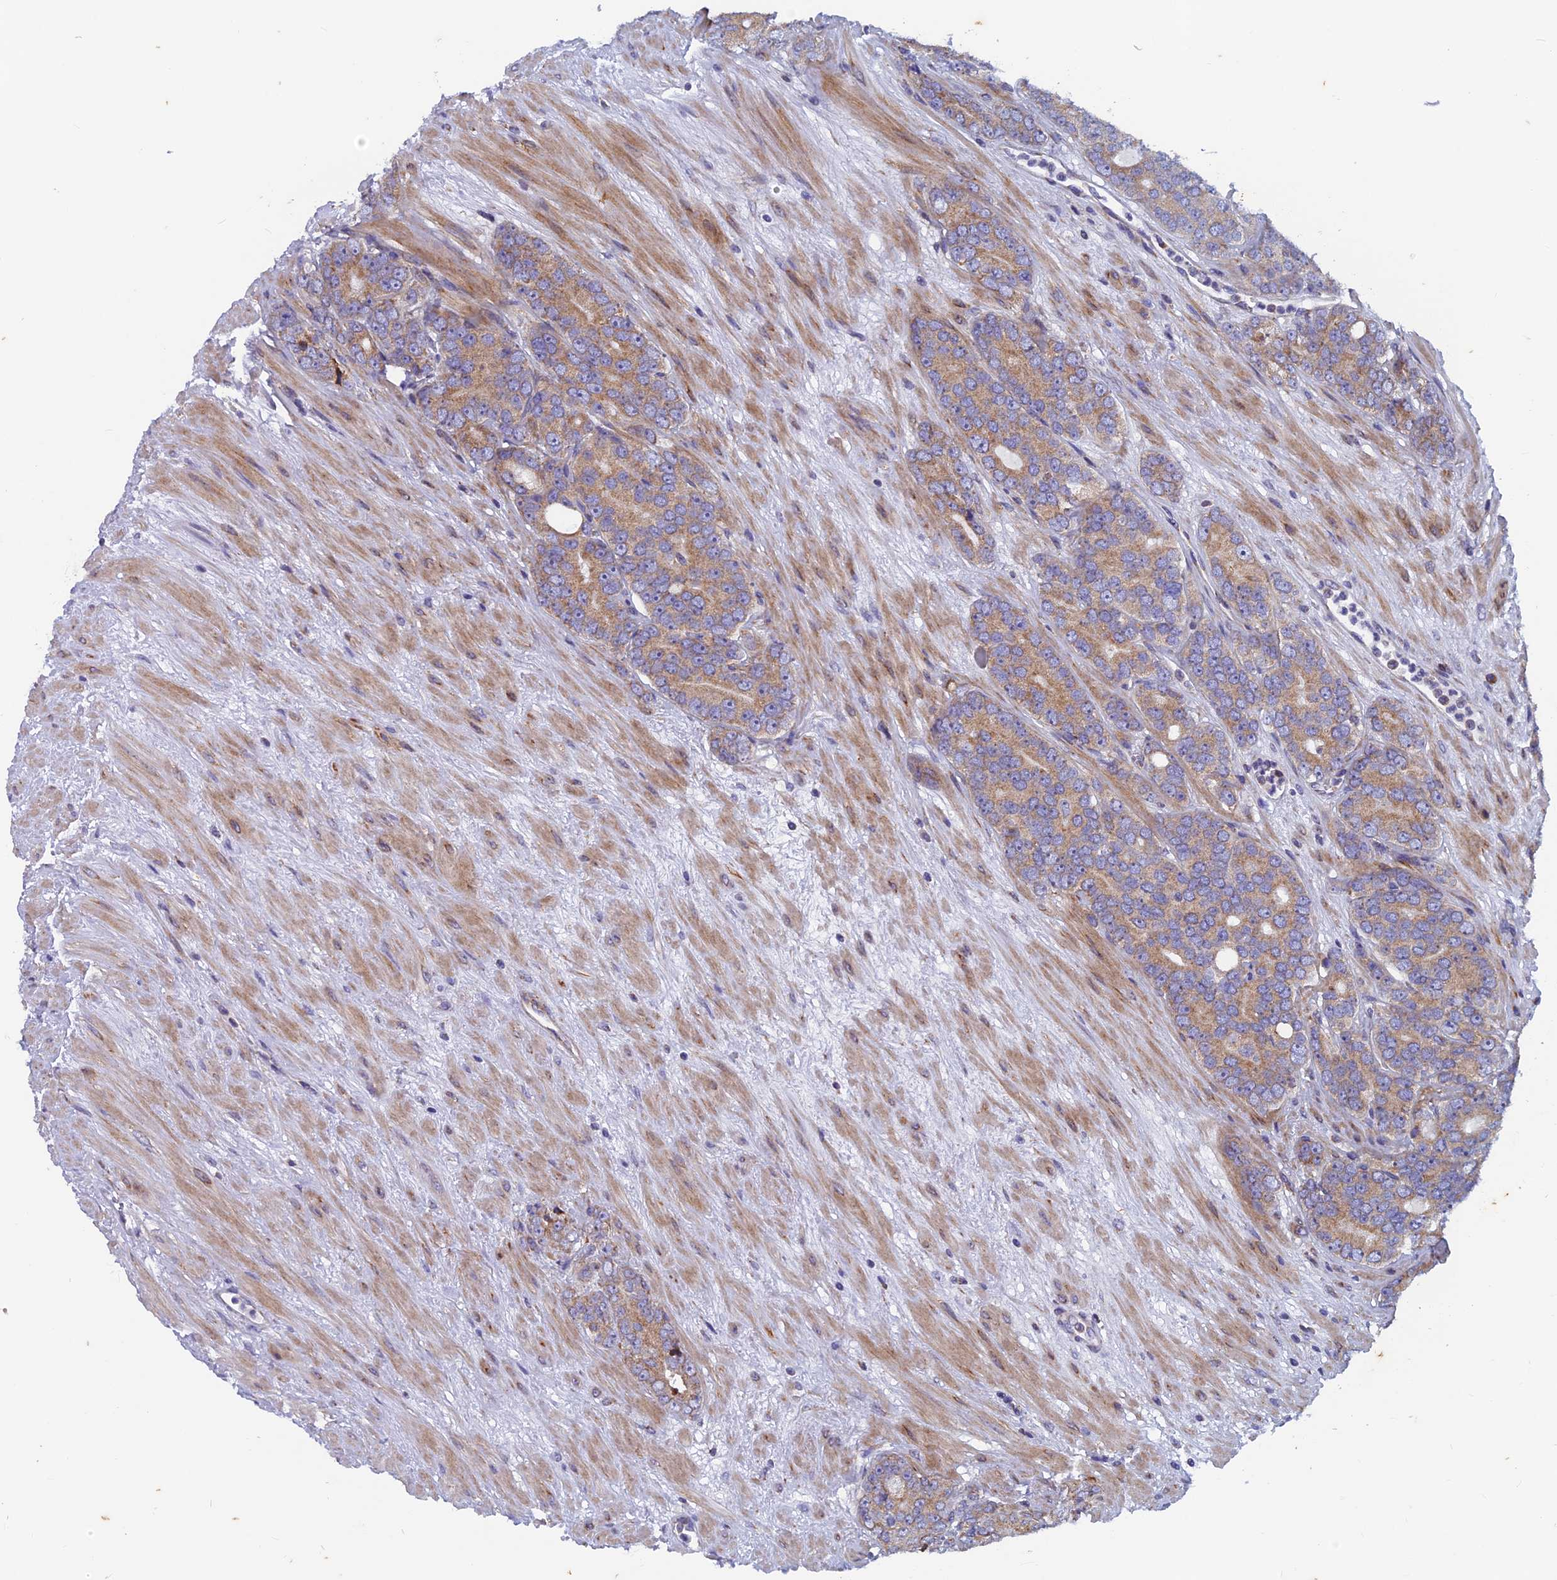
{"staining": {"intensity": "moderate", "quantity": ">75%", "location": "cytoplasmic/membranous"}, "tissue": "prostate cancer", "cell_type": "Tumor cells", "image_type": "cancer", "snomed": [{"axis": "morphology", "description": "Adenocarcinoma, High grade"}, {"axis": "topography", "description": "Prostate"}], "caption": "A histopathology image showing moderate cytoplasmic/membranous staining in approximately >75% of tumor cells in prostate cancer, as visualized by brown immunohistochemical staining.", "gene": "AP4S1", "patient": {"sex": "male", "age": 64}}